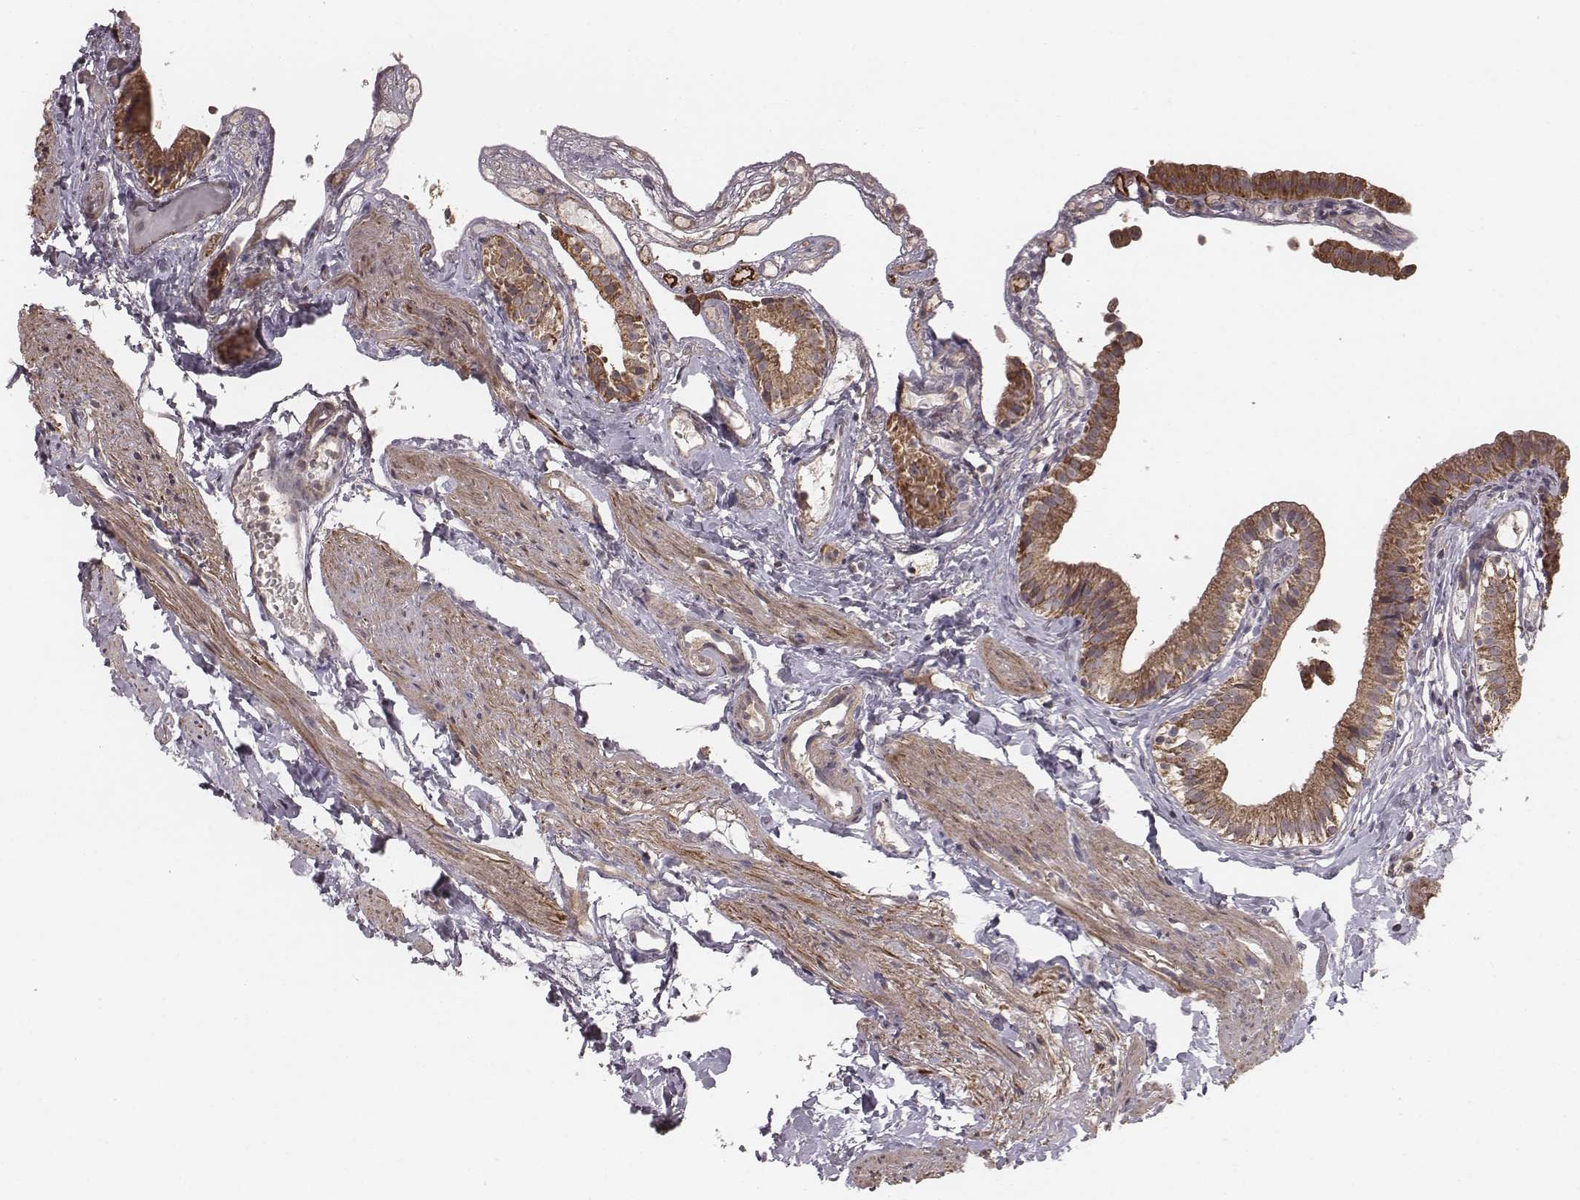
{"staining": {"intensity": "strong", "quantity": ">75%", "location": "cytoplasmic/membranous"}, "tissue": "gallbladder", "cell_type": "Glandular cells", "image_type": "normal", "snomed": [{"axis": "morphology", "description": "Normal tissue, NOS"}, {"axis": "topography", "description": "Gallbladder"}], "caption": "IHC histopathology image of unremarkable gallbladder stained for a protein (brown), which reveals high levels of strong cytoplasmic/membranous positivity in approximately >75% of glandular cells.", "gene": "PDCD2L", "patient": {"sex": "female", "age": 47}}